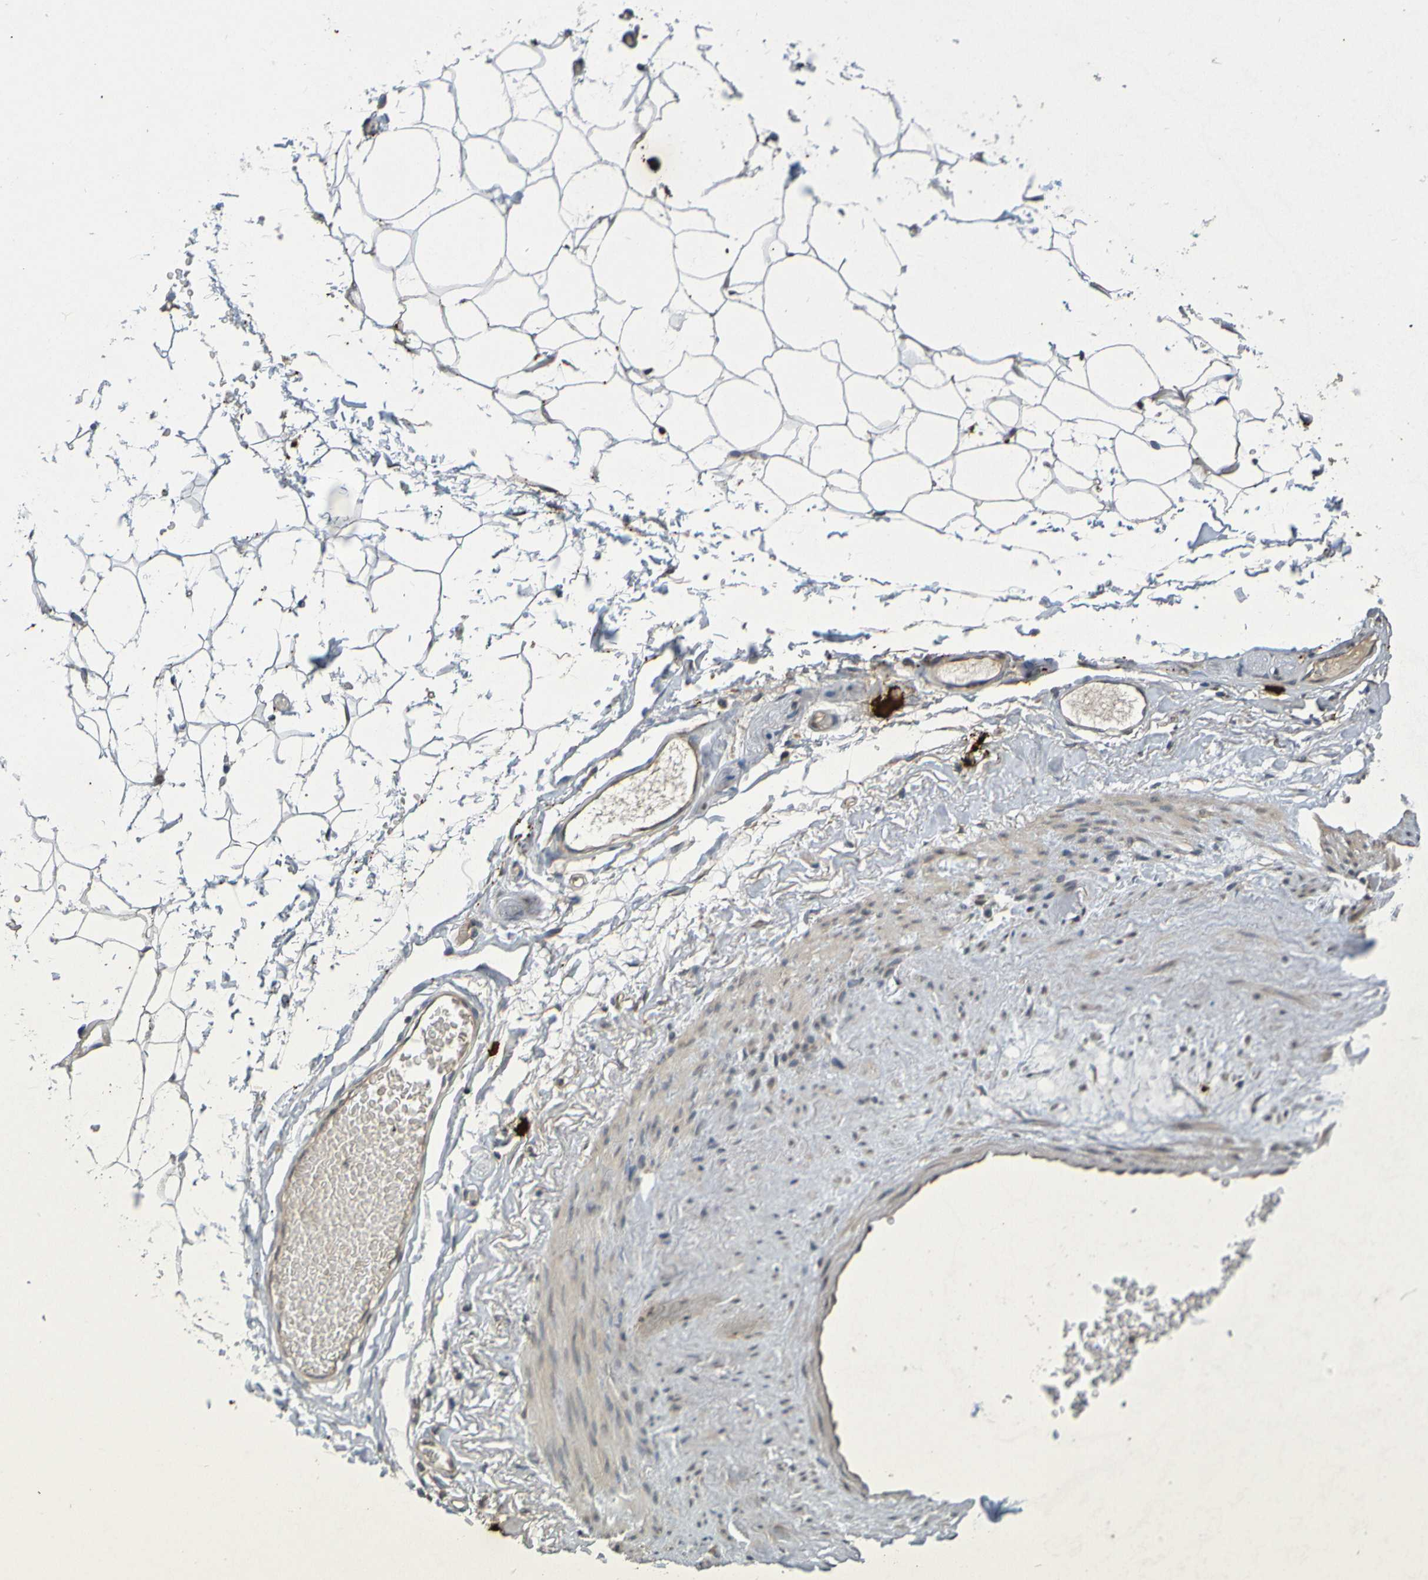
{"staining": {"intensity": "negative", "quantity": "none", "location": "none"}, "tissue": "adipose tissue", "cell_type": "Adipocytes", "image_type": "normal", "snomed": [{"axis": "morphology", "description": "Normal tissue, NOS"}, {"axis": "topography", "description": "Breast"}, {"axis": "topography", "description": "Soft tissue"}], "caption": "Adipocytes are negative for brown protein staining in normal adipose tissue. Brightfield microscopy of immunohistochemistry stained with DAB (brown) and hematoxylin (blue), captured at high magnification.", "gene": "C3AR1", "patient": {"sex": "female", "age": 75}}